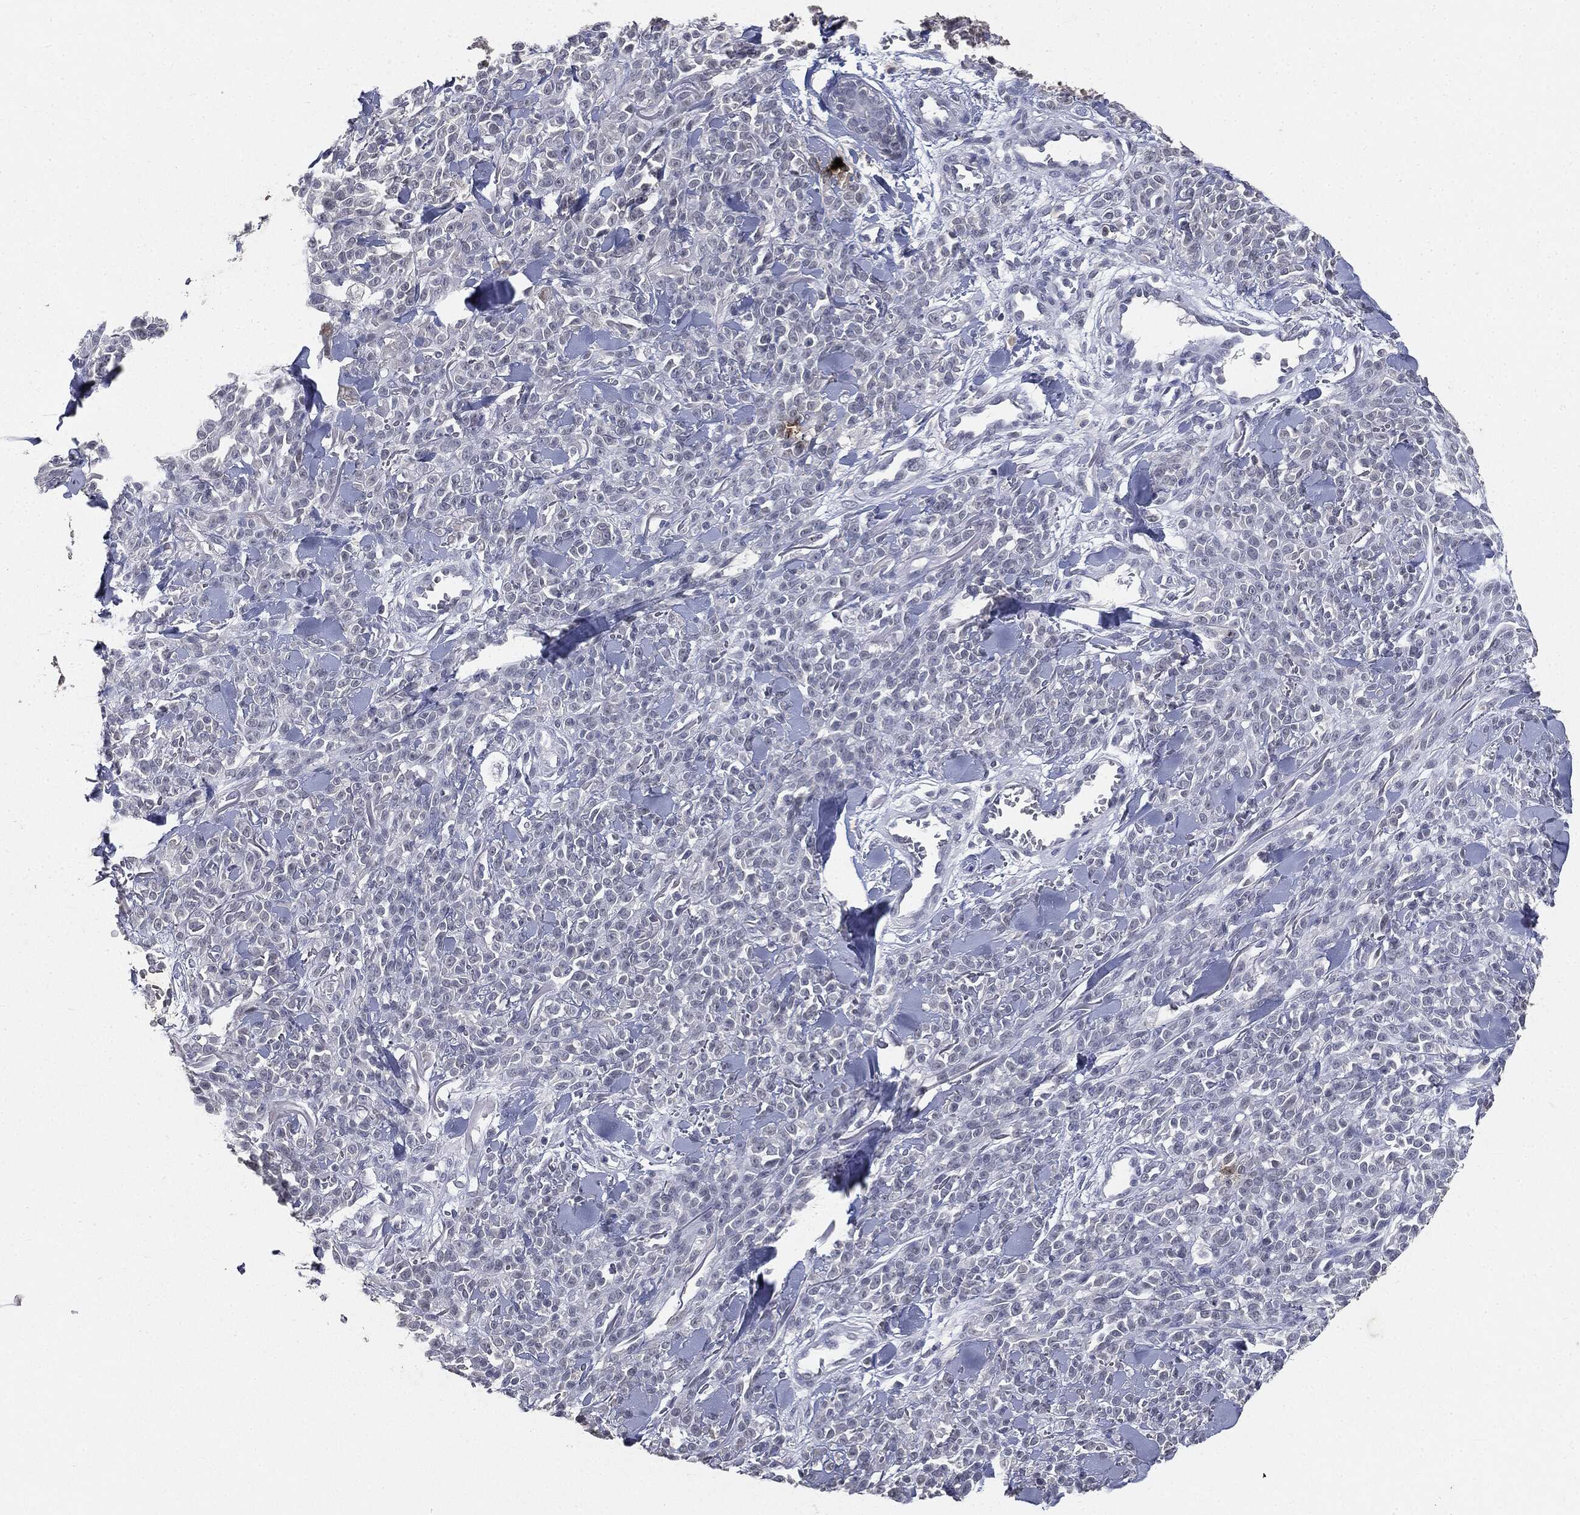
{"staining": {"intensity": "negative", "quantity": "none", "location": "none"}, "tissue": "melanoma", "cell_type": "Tumor cells", "image_type": "cancer", "snomed": [{"axis": "morphology", "description": "Malignant melanoma, NOS"}, {"axis": "topography", "description": "Skin"}, {"axis": "topography", "description": "Skin of trunk"}], "caption": "Immunohistochemistry image of neoplastic tissue: human malignant melanoma stained with DAB (3,3'-diaminobenzidine) displays no significant protein positivity in tumor cells.", "gene": "SLC2A2", "patient": {"sex": "male", "age": 74}}